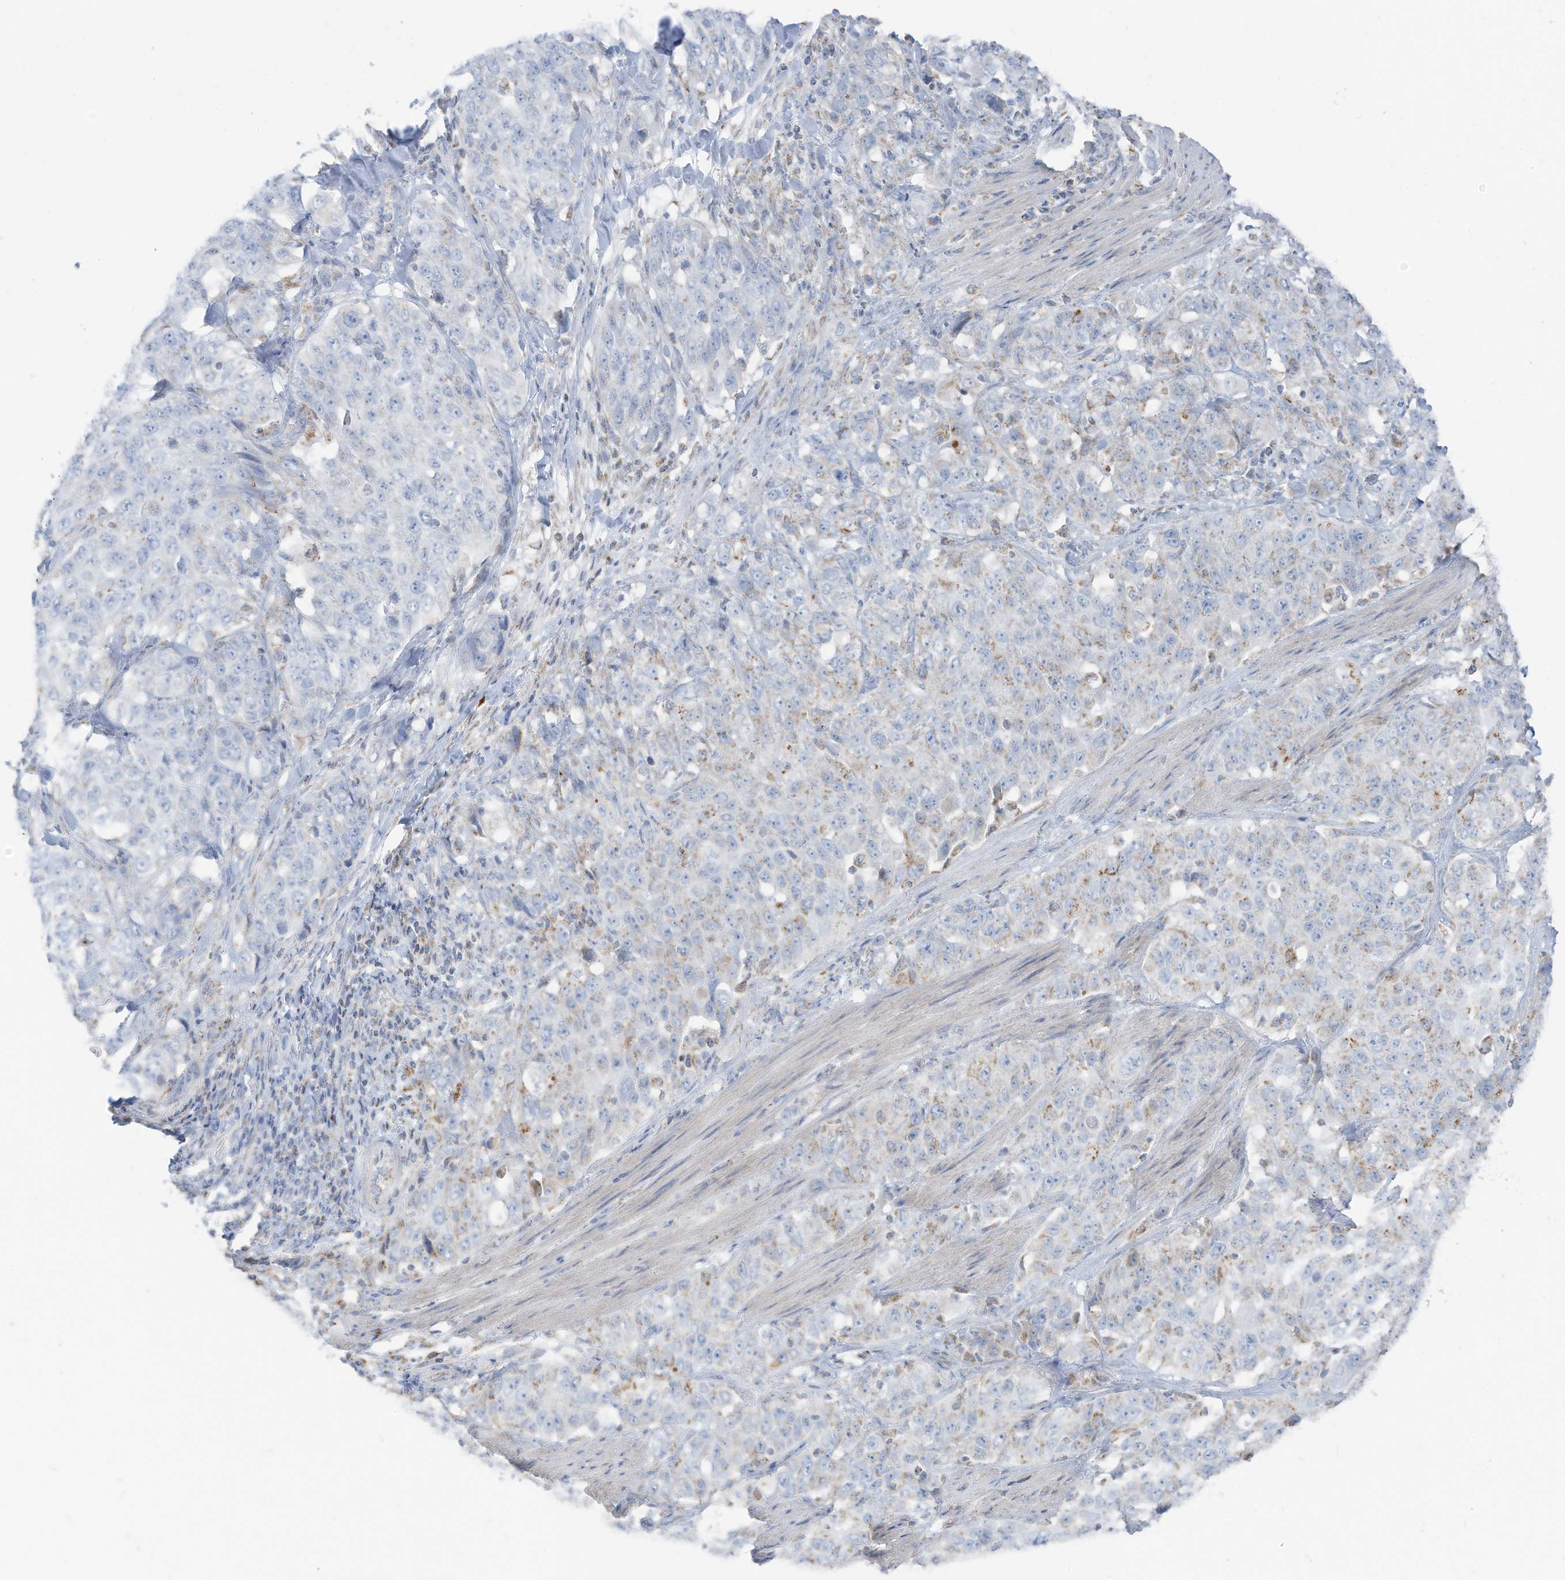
{"staining": {"intensity": "negative", "quantity": "none", "location": "none"}, "tissue": "stomach cancer", "cell_type": "Tumor cells", "image_type": "cancer", "snomed": [{"axis": "morphology", "description": "Adenocarcinoma, NOS"}, {"axis": "topography", "description": "Stomach"}], "caption": "Stomach cancer (adenocarcinoma) stained for a protein using immunohistochemistry (IHC) reveals no positivity tumor cells.", "gene": "ETHE1", "patient": {"sex": "male", "age": 48}}